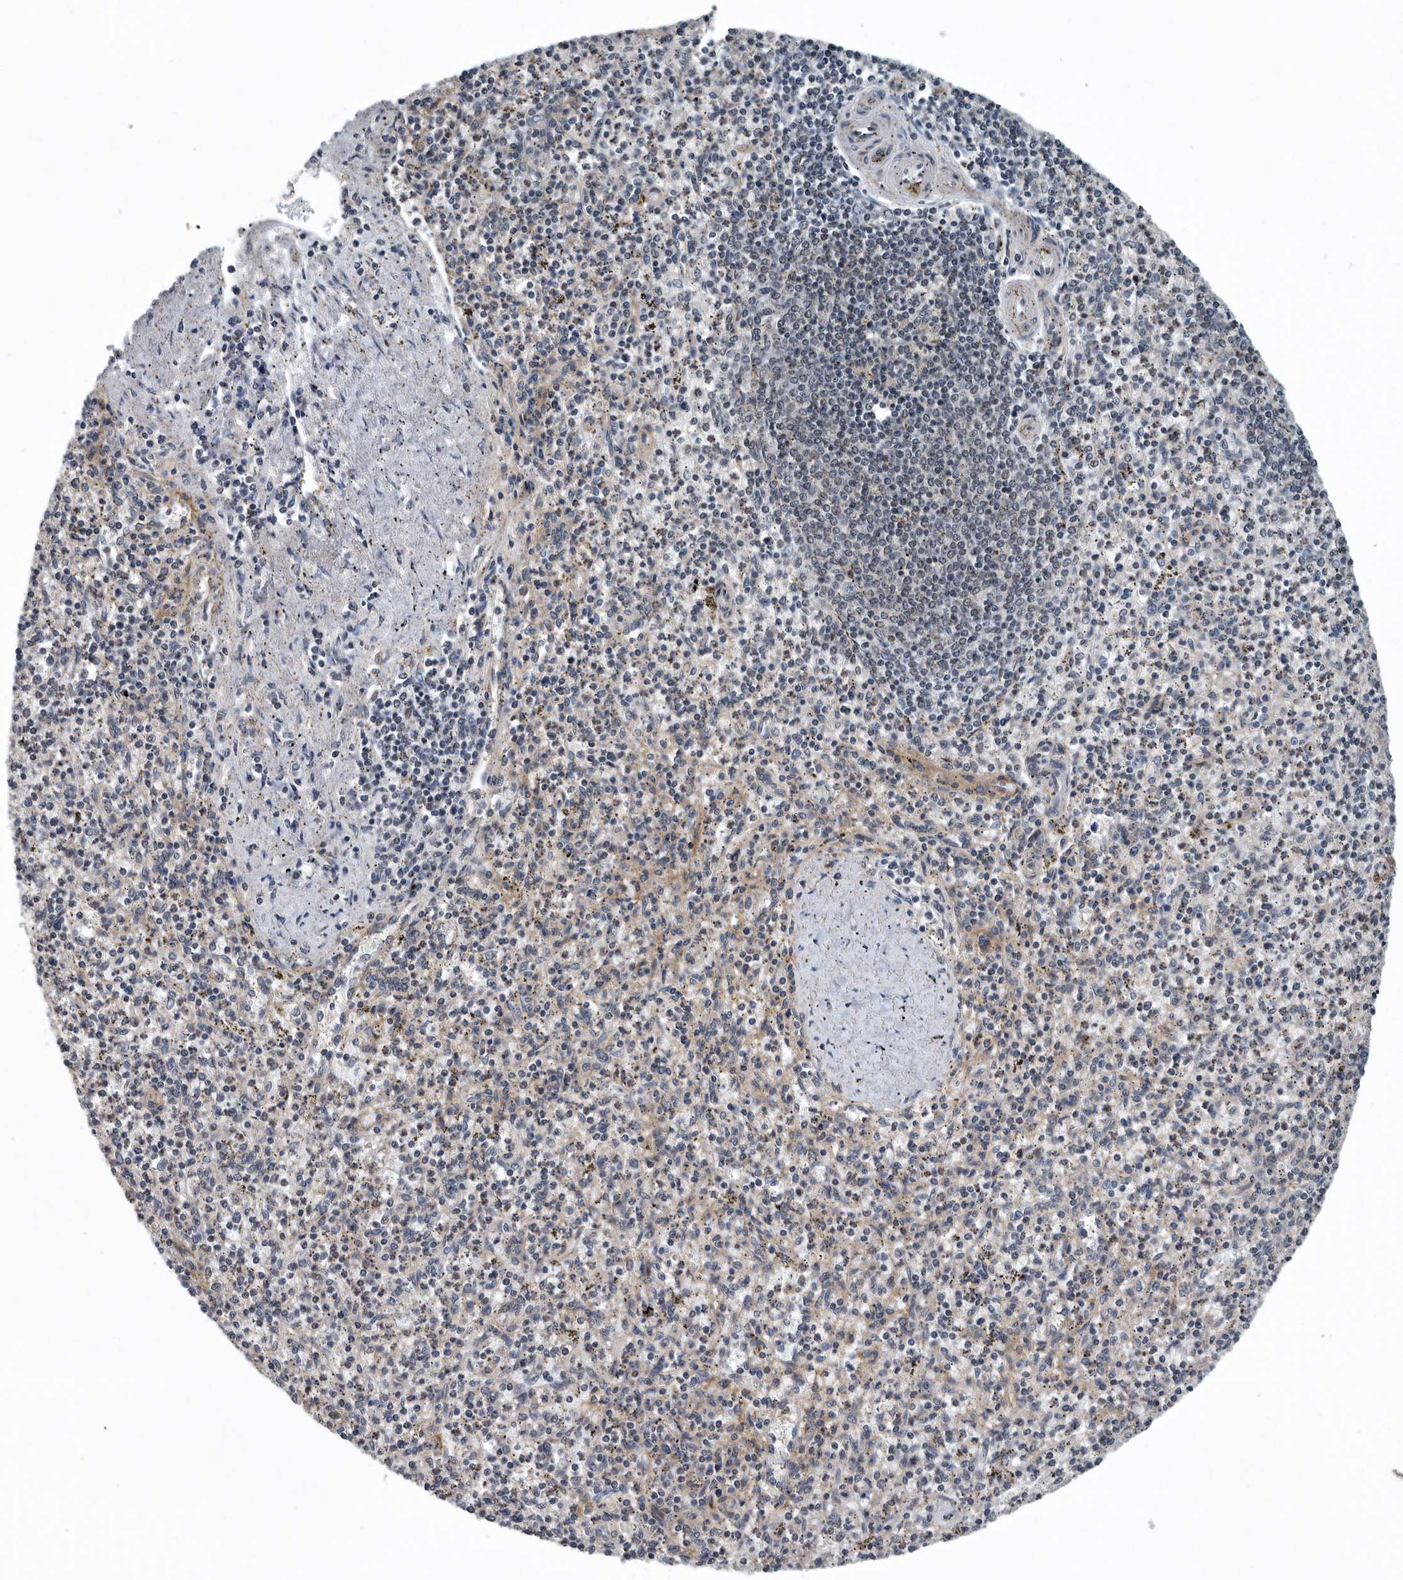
{"staining": {"intensity": "weak", "quantity": "25%-75%", "location": "nuclear"}, "tissue": "spleen", "cell_type": "Cells in red pulp", "image_type": "normal", "snomed": [{"axis": "morphology", "description": "Normal tissue, NOS"}, {"axis": "topography", "description": "Spleen"}], "caption": "Cells in red pulp show low levels of weak nuclear staining in approximately 25%-75% of cells in unremarkable spleen. (DAB IHC, brown staining for protein, blue staining for nuclei).", "gene": "SENP7", "patient": {"sex": "male", "age": 72}}